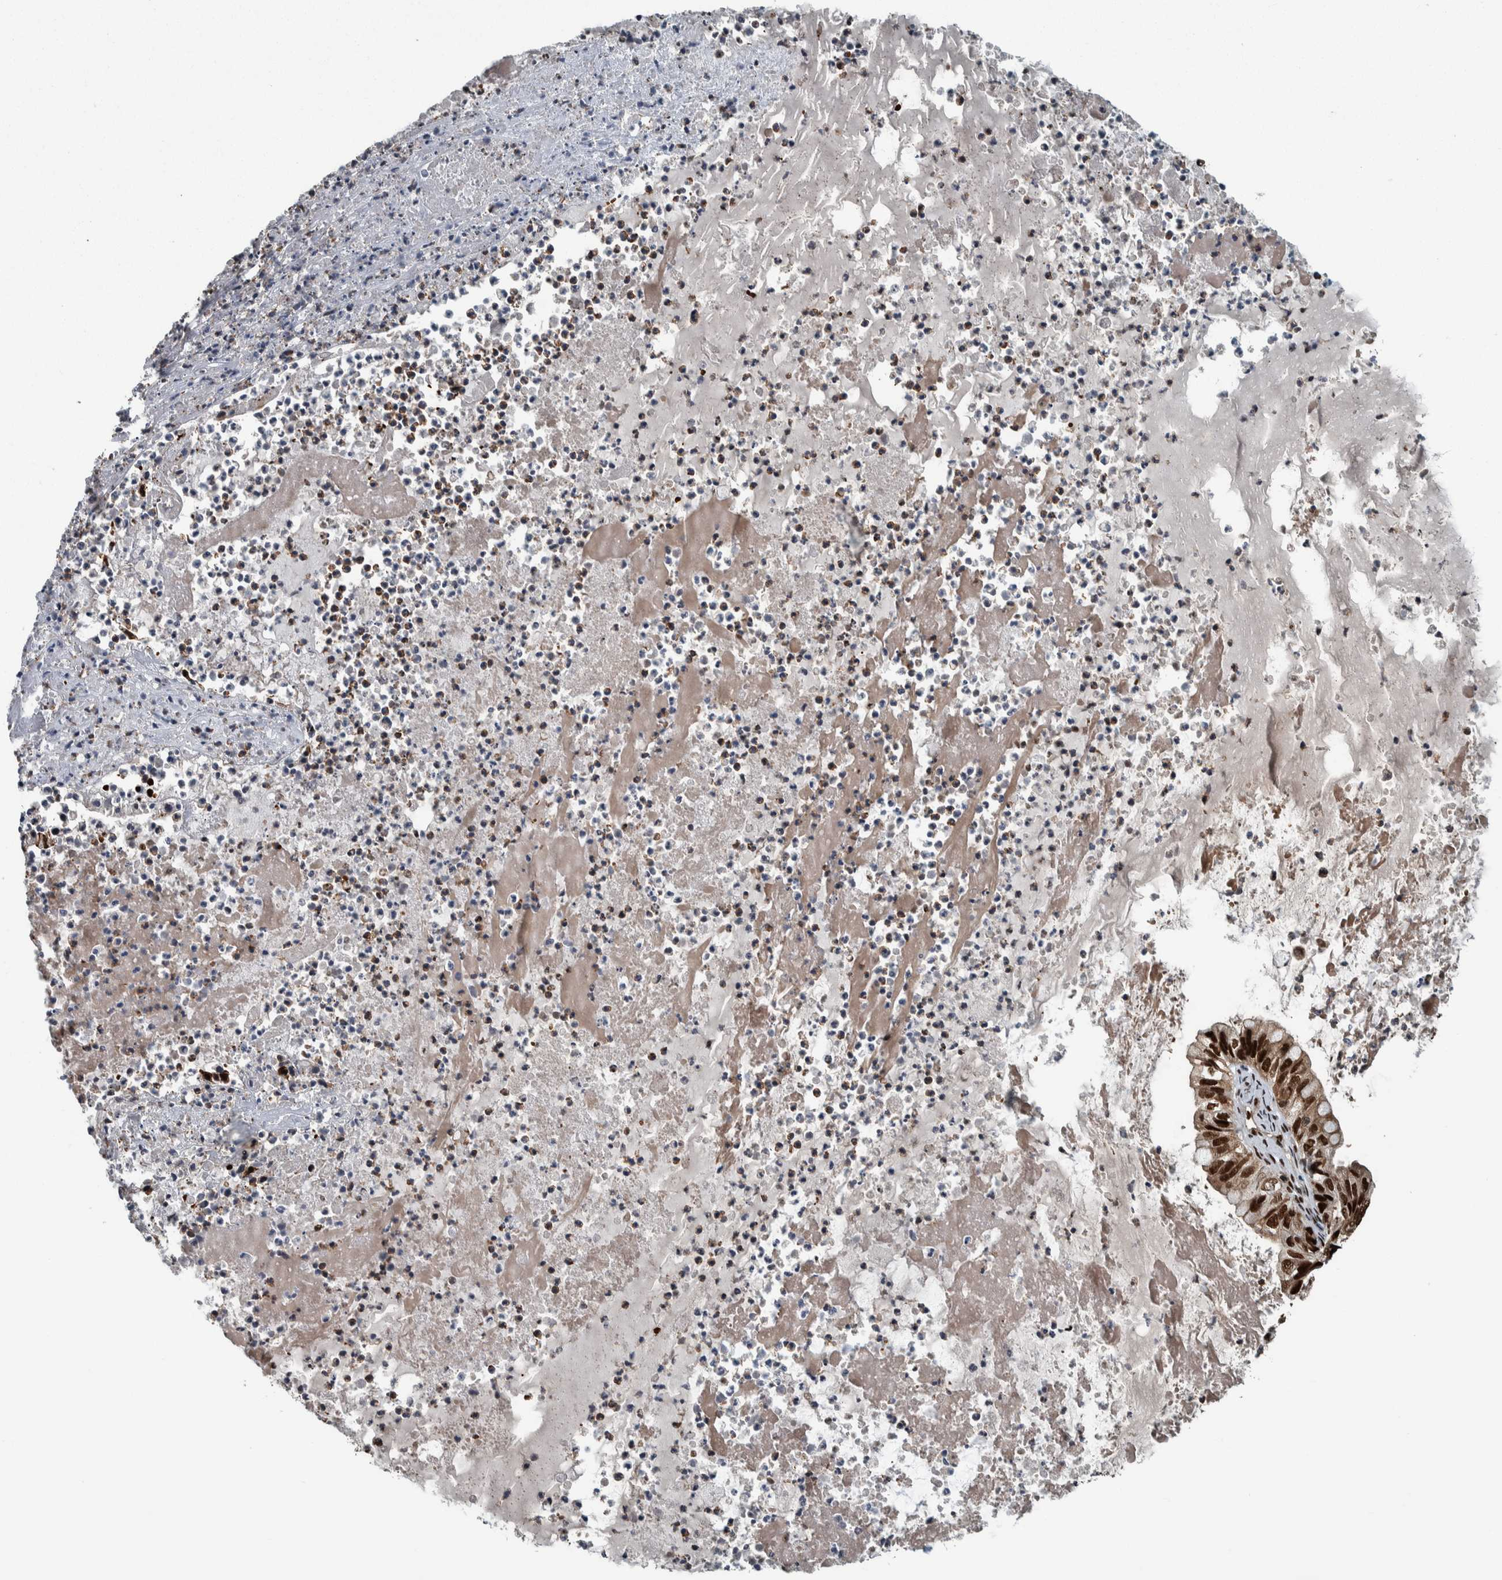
{"staining": {"intensity": "strong", "quantity": ">75%", "location": "nuclear"}, "tissue": "ovarian cancer", "cell_type": "Tumor cells", "image_type": "cancer", "snomed": [{"axis": "morphology", "description": "Cystadenocarcinoma, mucinous, NOS"}, {"axis": "topography", "description": "Ovary"}], "caption": "Tumor cells show strong nuclear expression in approximately >75% of cells in ovarian cancer.", "gene": "FAM135B", "patient": {"sex": "female", "age": 80}}